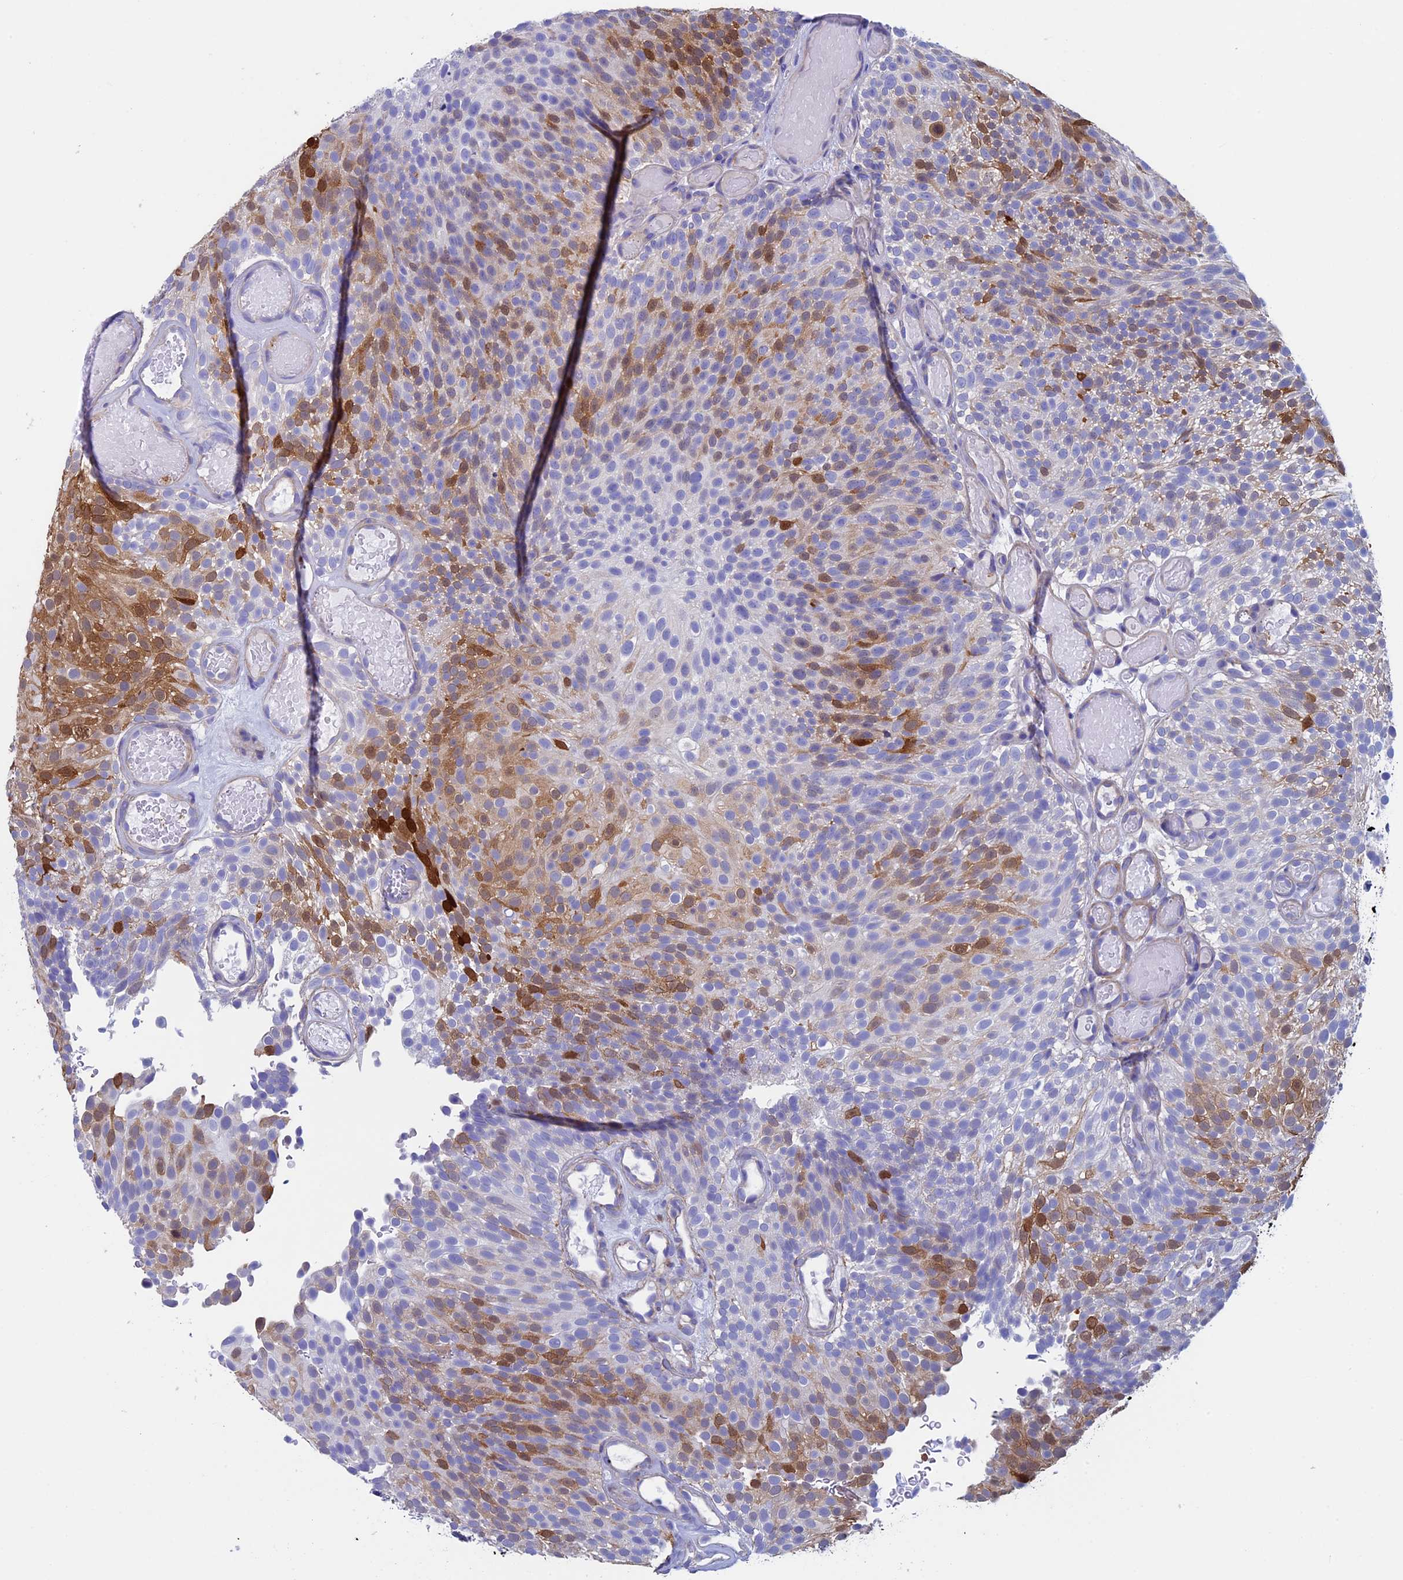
{"staining": {"intensity": "moderate", "quantity": "<25%", "location": "cytoplasmic/membranous"}, "tissue": "urothelial cancer", "cell_type": "Tumor cells", "image_type": "cancer", "snomed": [{"axis": "morphology", "description": "Urothelial carcinoma, Low grade"}, {"axis": "topography", "description": "Urinary bladder"}], "caption": "The histopathology image displays a brown stain indicating the presence of a protein in the cytoplasmic/membranous of tumor cells in urothelial cancer. (DAB (3,3'-diaminobenzidine) IHC, brown staining for protein, blue staining for nuclei).", "gene": "ADH7", "patient": {"sex": "male", "age": 78}}